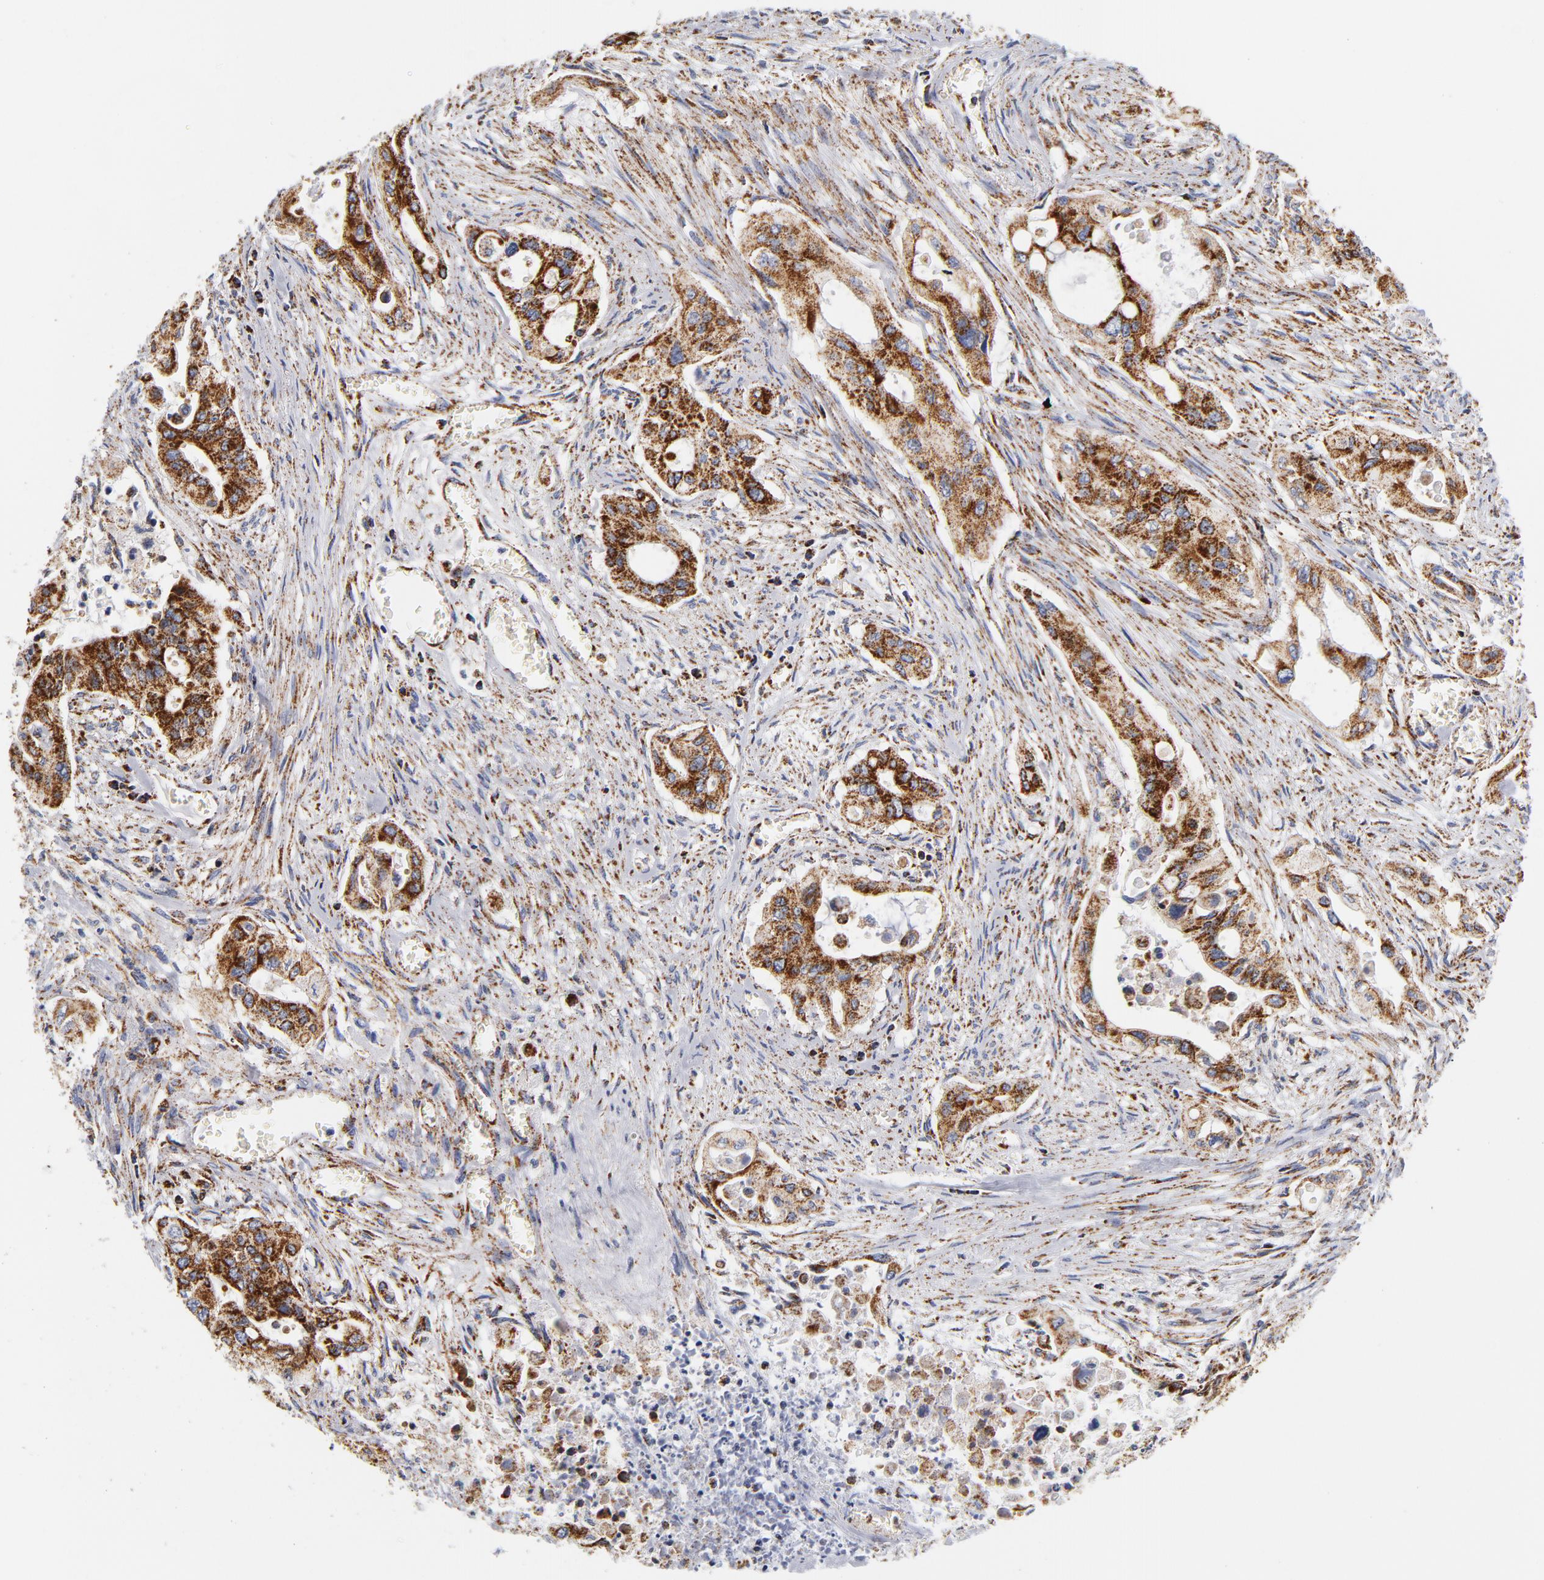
{"staining": {"intensity": "strong", "quantity": ">75%", "location": "cytoplasmic/membranous"}, "tissue": "pancreatic cancer", "cell_type": "Tumor cells", "image_type": "cancer", "snomed": [{"axis": "morphology", "description": "Adenocarcinoma, NOS"}, {"axis": "topography", "description": "Pancreas"}], "caption": "The histopathology image reveals immunohistochemical staining of pancreatic adenocarcinoma. There is strong cytoplasmic/membranous expression is appreciated in approximately >75% of tumor cells. The staining was performed using DAB, with brown indicating positive protein expression. Nuclei are stained blue with hematoxylin.", "gene": "ECHS1", "patient": {"sex": "male", "age": 77}}